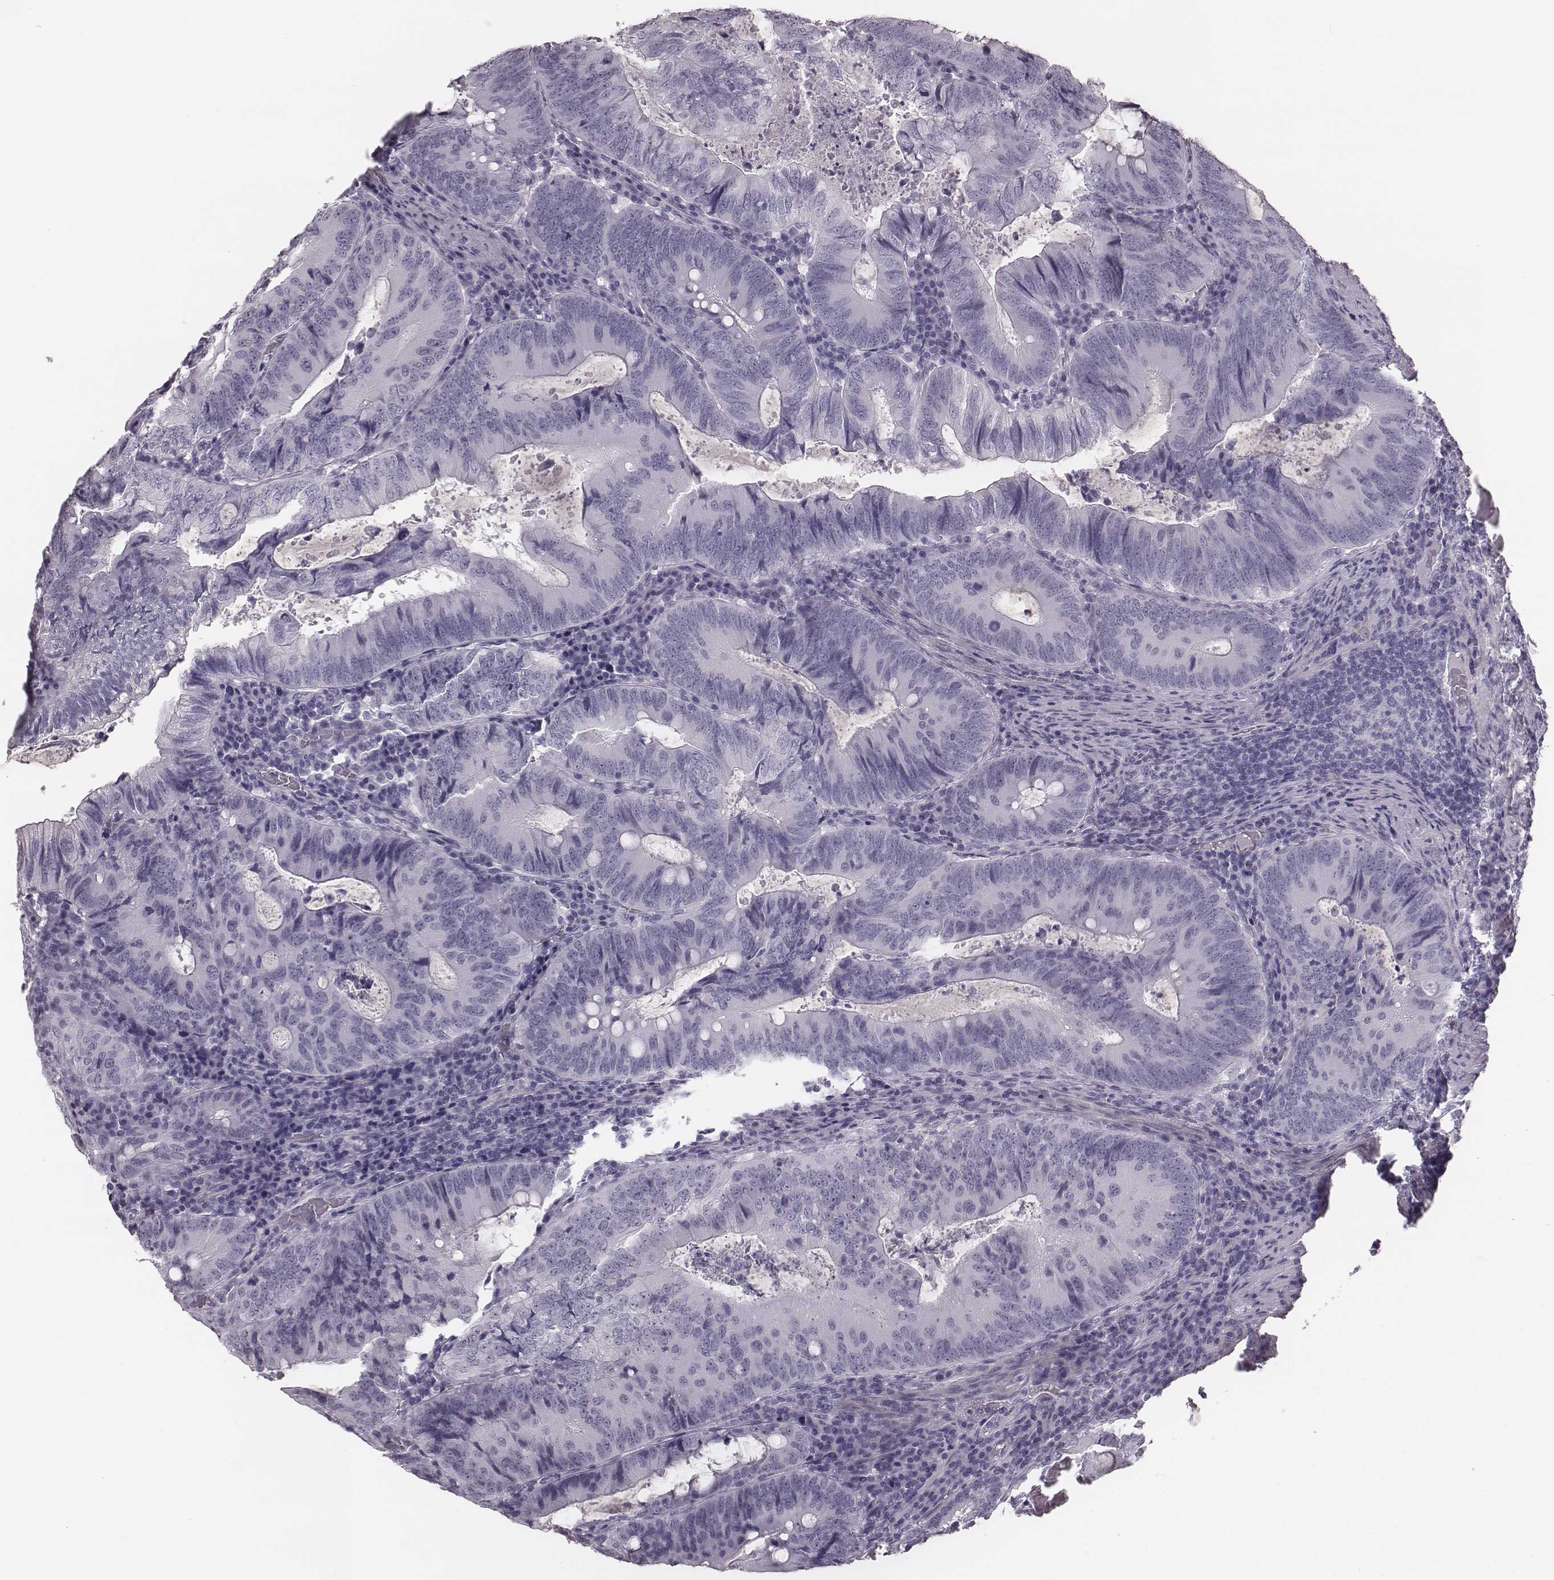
{"staining": {"intensity": "negative", "quantity": "none", "location": "none"}, "tissue": "colorectal cancer", "cell_type": "Tumor cells", "image_type": "cancer", "snomed": [{"axis": "morphology", "description": "Adenocarcinoma, NOS"}, {"axis": "topography", "description": "Colon"}], "caption": "DAB (3,3'-diaminobenzidine) immunohistochemical staining of human colorectal cancer exhibits no significant positivity in tumor cells.", "gene": "KRT74", "patient": {"sex": "male", "age": 67}}